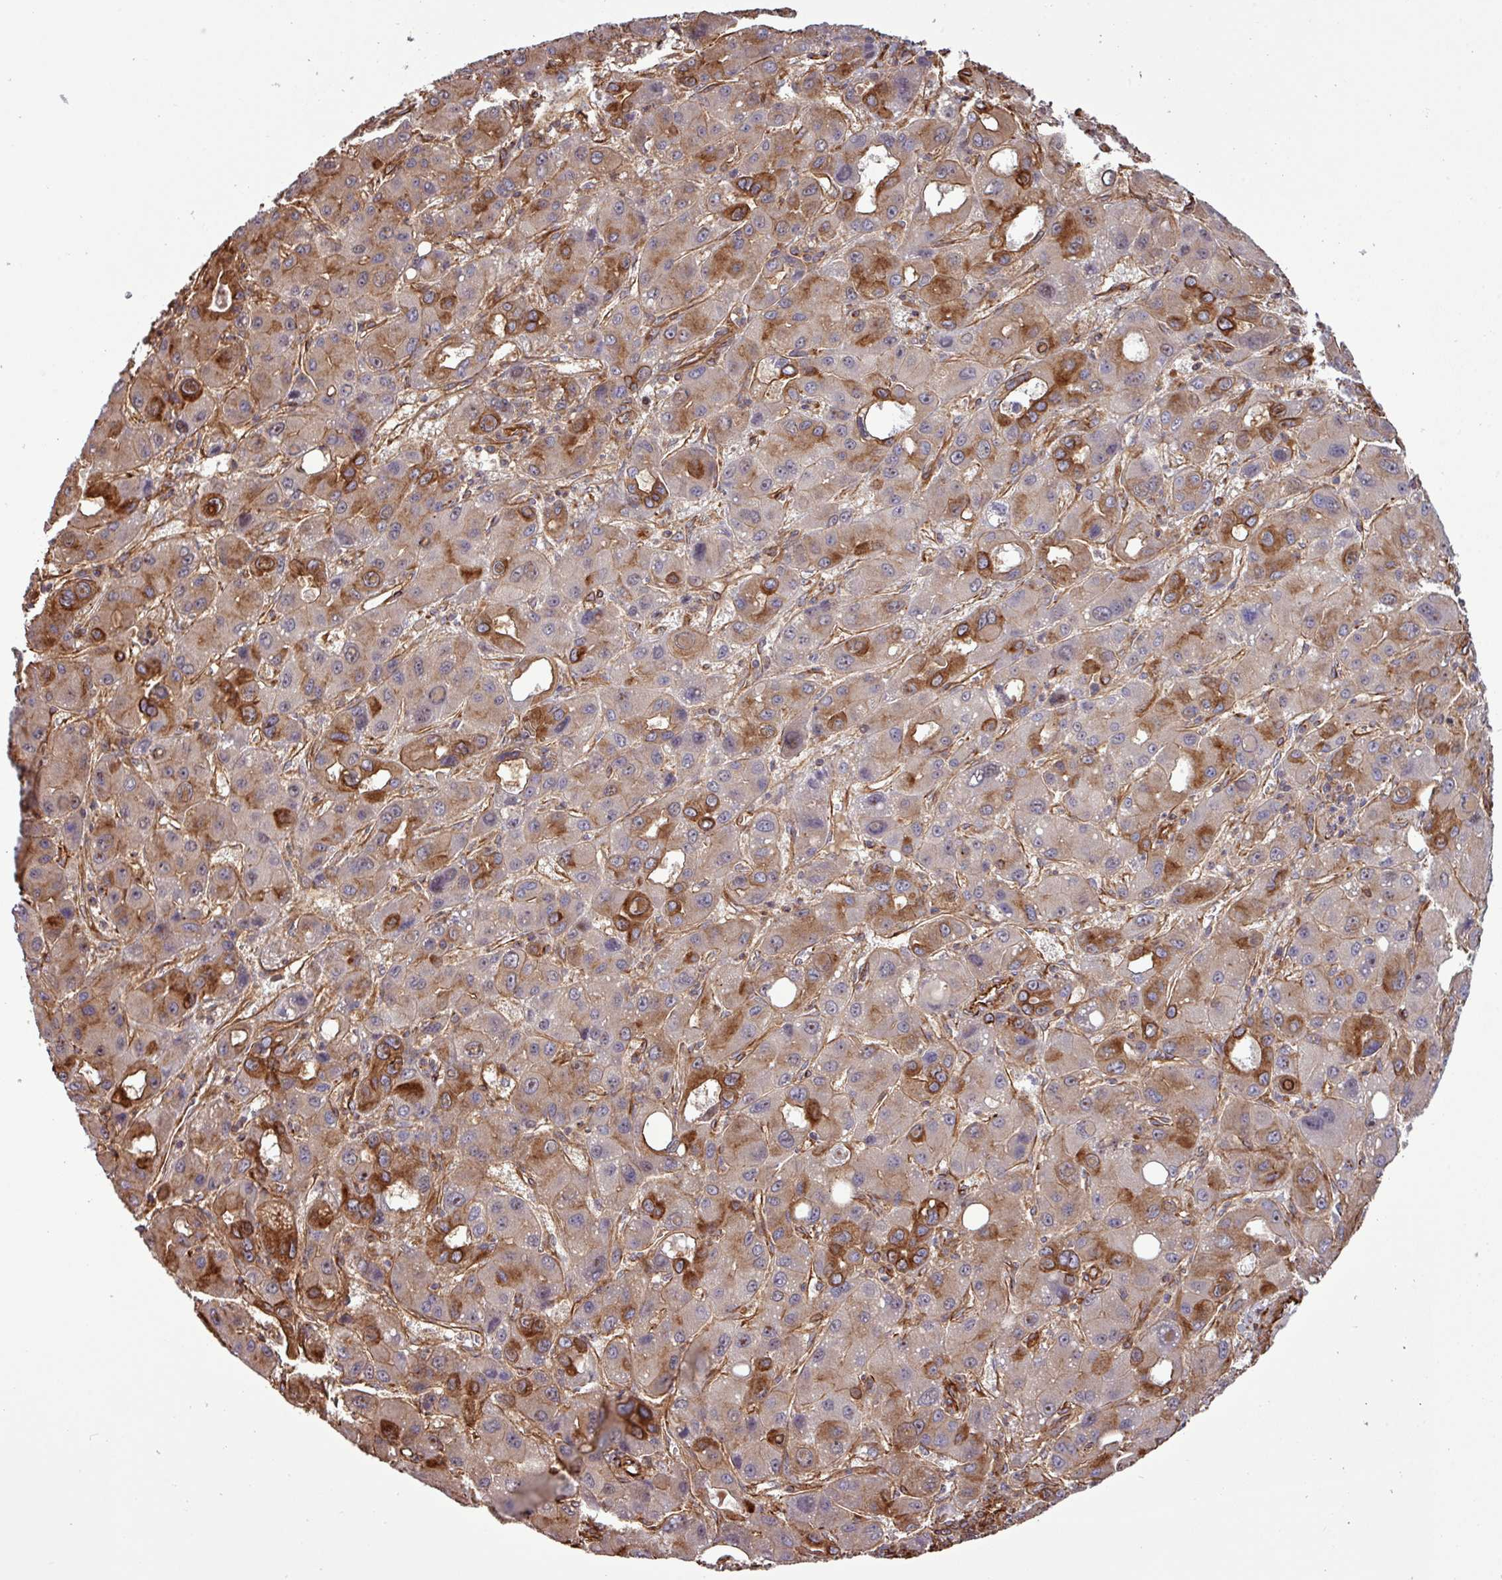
{"staining": {"intensity": "strong", "quantity": "<25%", "location": "cytoplasmic/membranous"}, "tissue": "liver cancer", "cell_type": "Tumor cells", "image_type": "cancer", "snomed": [{"axis": "morphology", "description": "Carcinoma, Hepatocellular, NOS"}, {"axis": "topography", "description": "Liver"}], "caption": "High-power microscopy captured an IHC photomicrograph of liver cancer, revealing strong cytoplasmic/membranous expression in approximately <25% of tumor cells.", "gene": "ZNF300", "patient": {"sex": "male", "age": 55}}